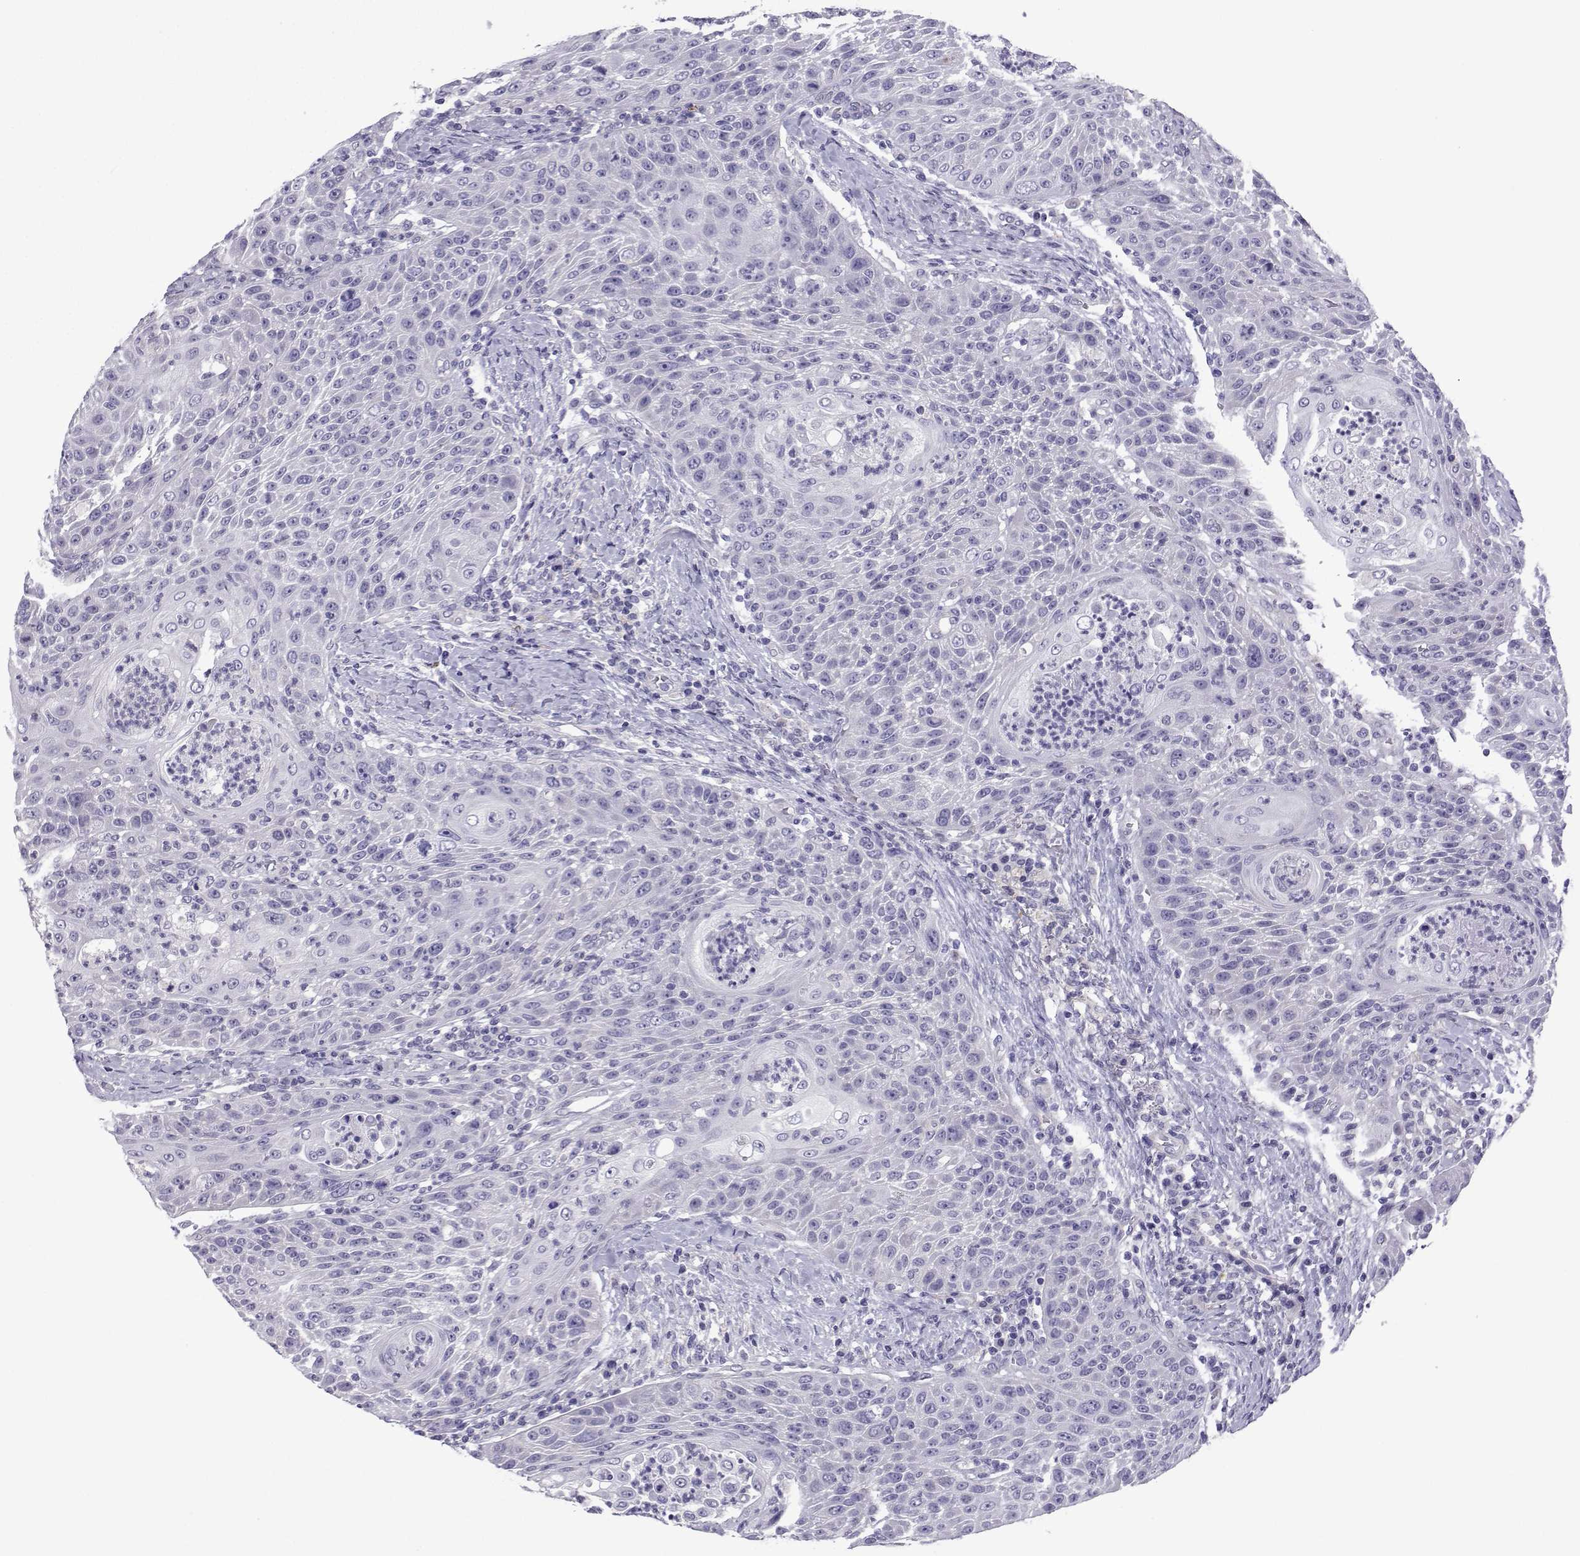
{"staining": {"intensity": "negative", "quantity": "none", "location": "none"}, "tissue": "head and neck cancer", "cell_type": "Tumor cells", "image_type": "cancer", "snomed": [{"axis": "morphology", "description": "Squamous cell carcinoma, NOS"}, {"axis": "topography", "description": "Head-Neck"}], "caption": "IHC image of head and neck cancer stained for a protein (brown), which displays no positivity in tumor cells.", "gene": "CFAP70", "patient": {"sex": "male", "age": 69}}